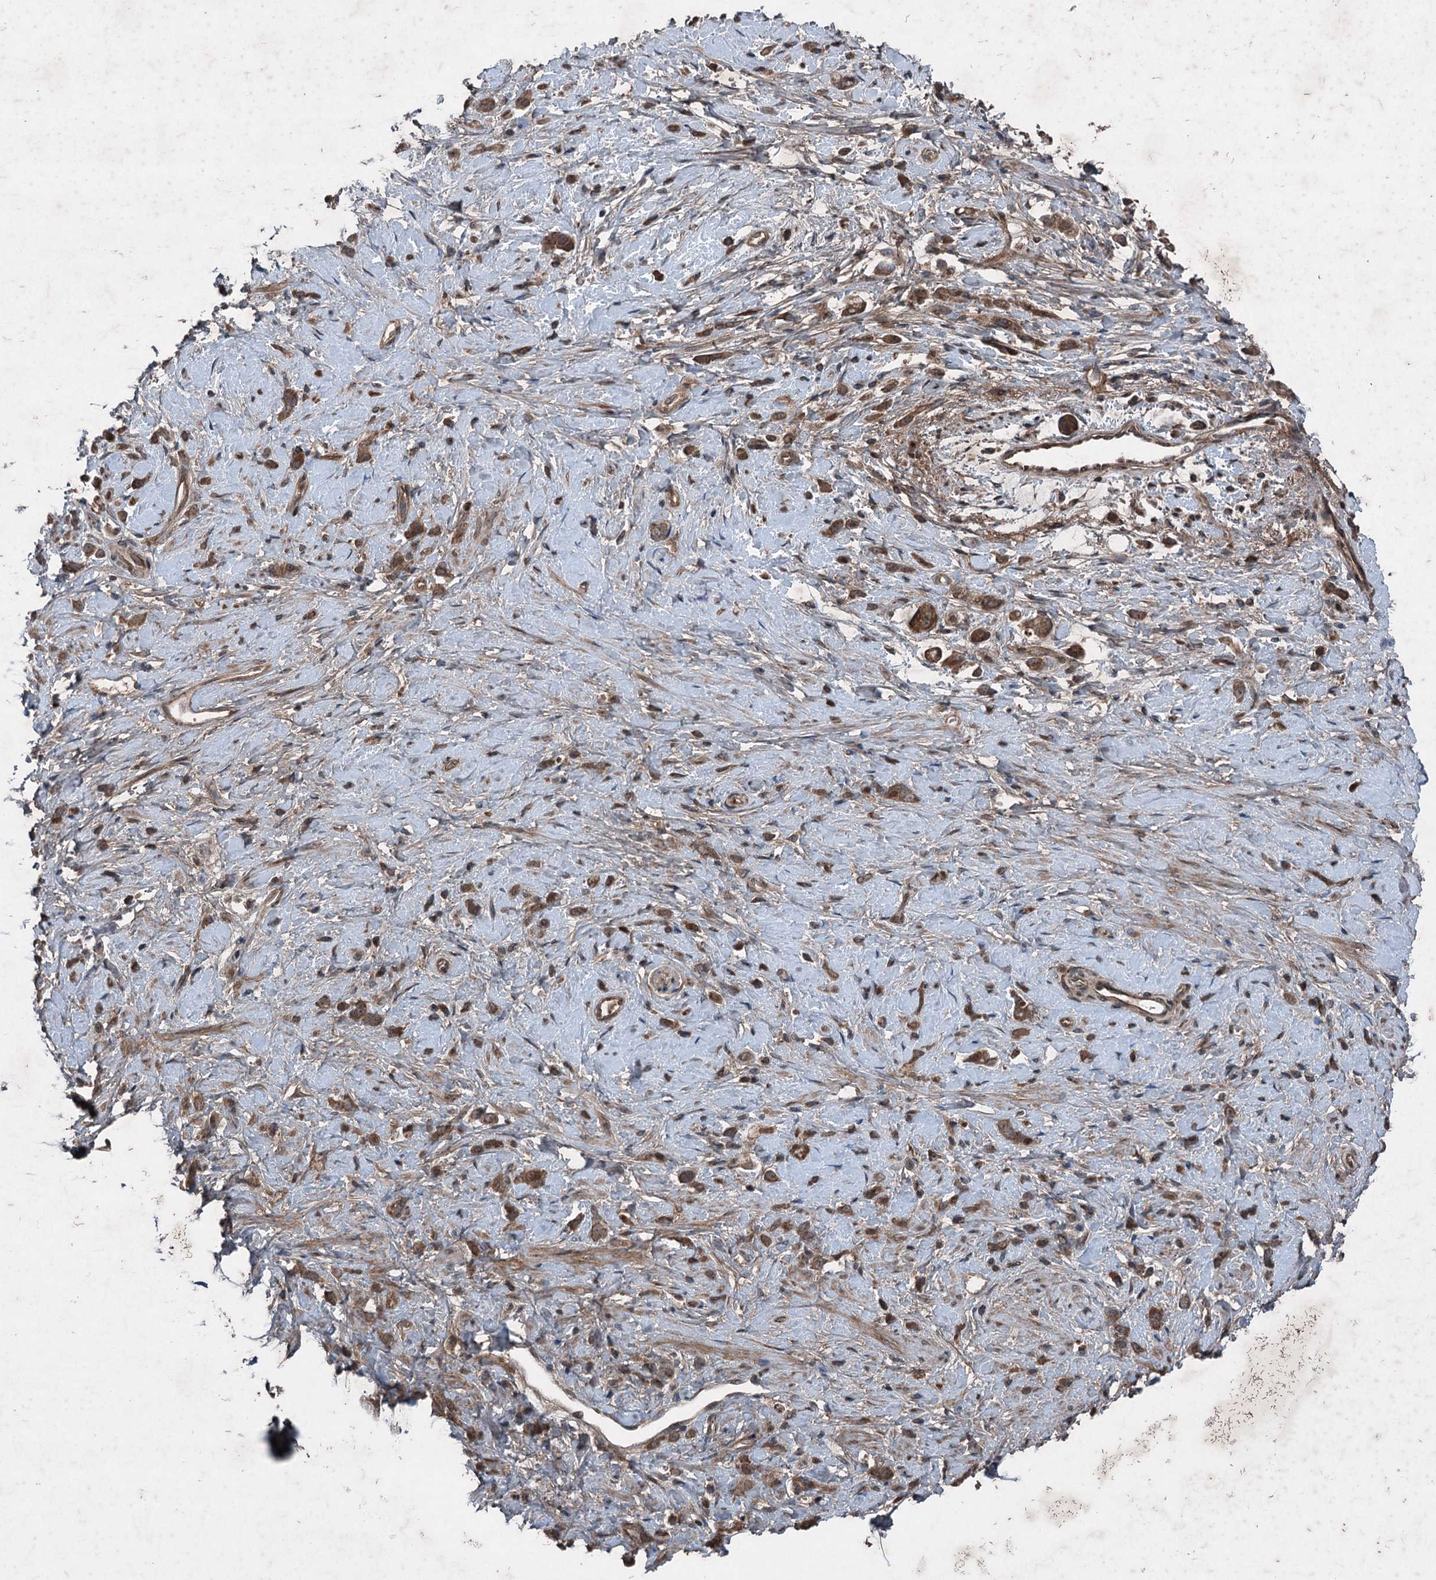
{"staining": {"intensity": "moderate", "quantity": ">75%", "location": "cytoplasmic/membranous"}, "tissue": "stomach cancer", "cell_type": "Tumor cells", "image_type": "cancer", "snomed": [{"axis": "morphology", "description": "Adenocarcinoma, NOS"}, {"axis": "topography", "description": "Stomach"}], "caption": "There is medium levels of moderate cytoplasmic/membranous staining in tumor cells of stomach cancer, as demonstrated by immunohistochemical staining (brown color).", "gene": "ALAS1", "patient": {"sex": "female", "age": 60}}